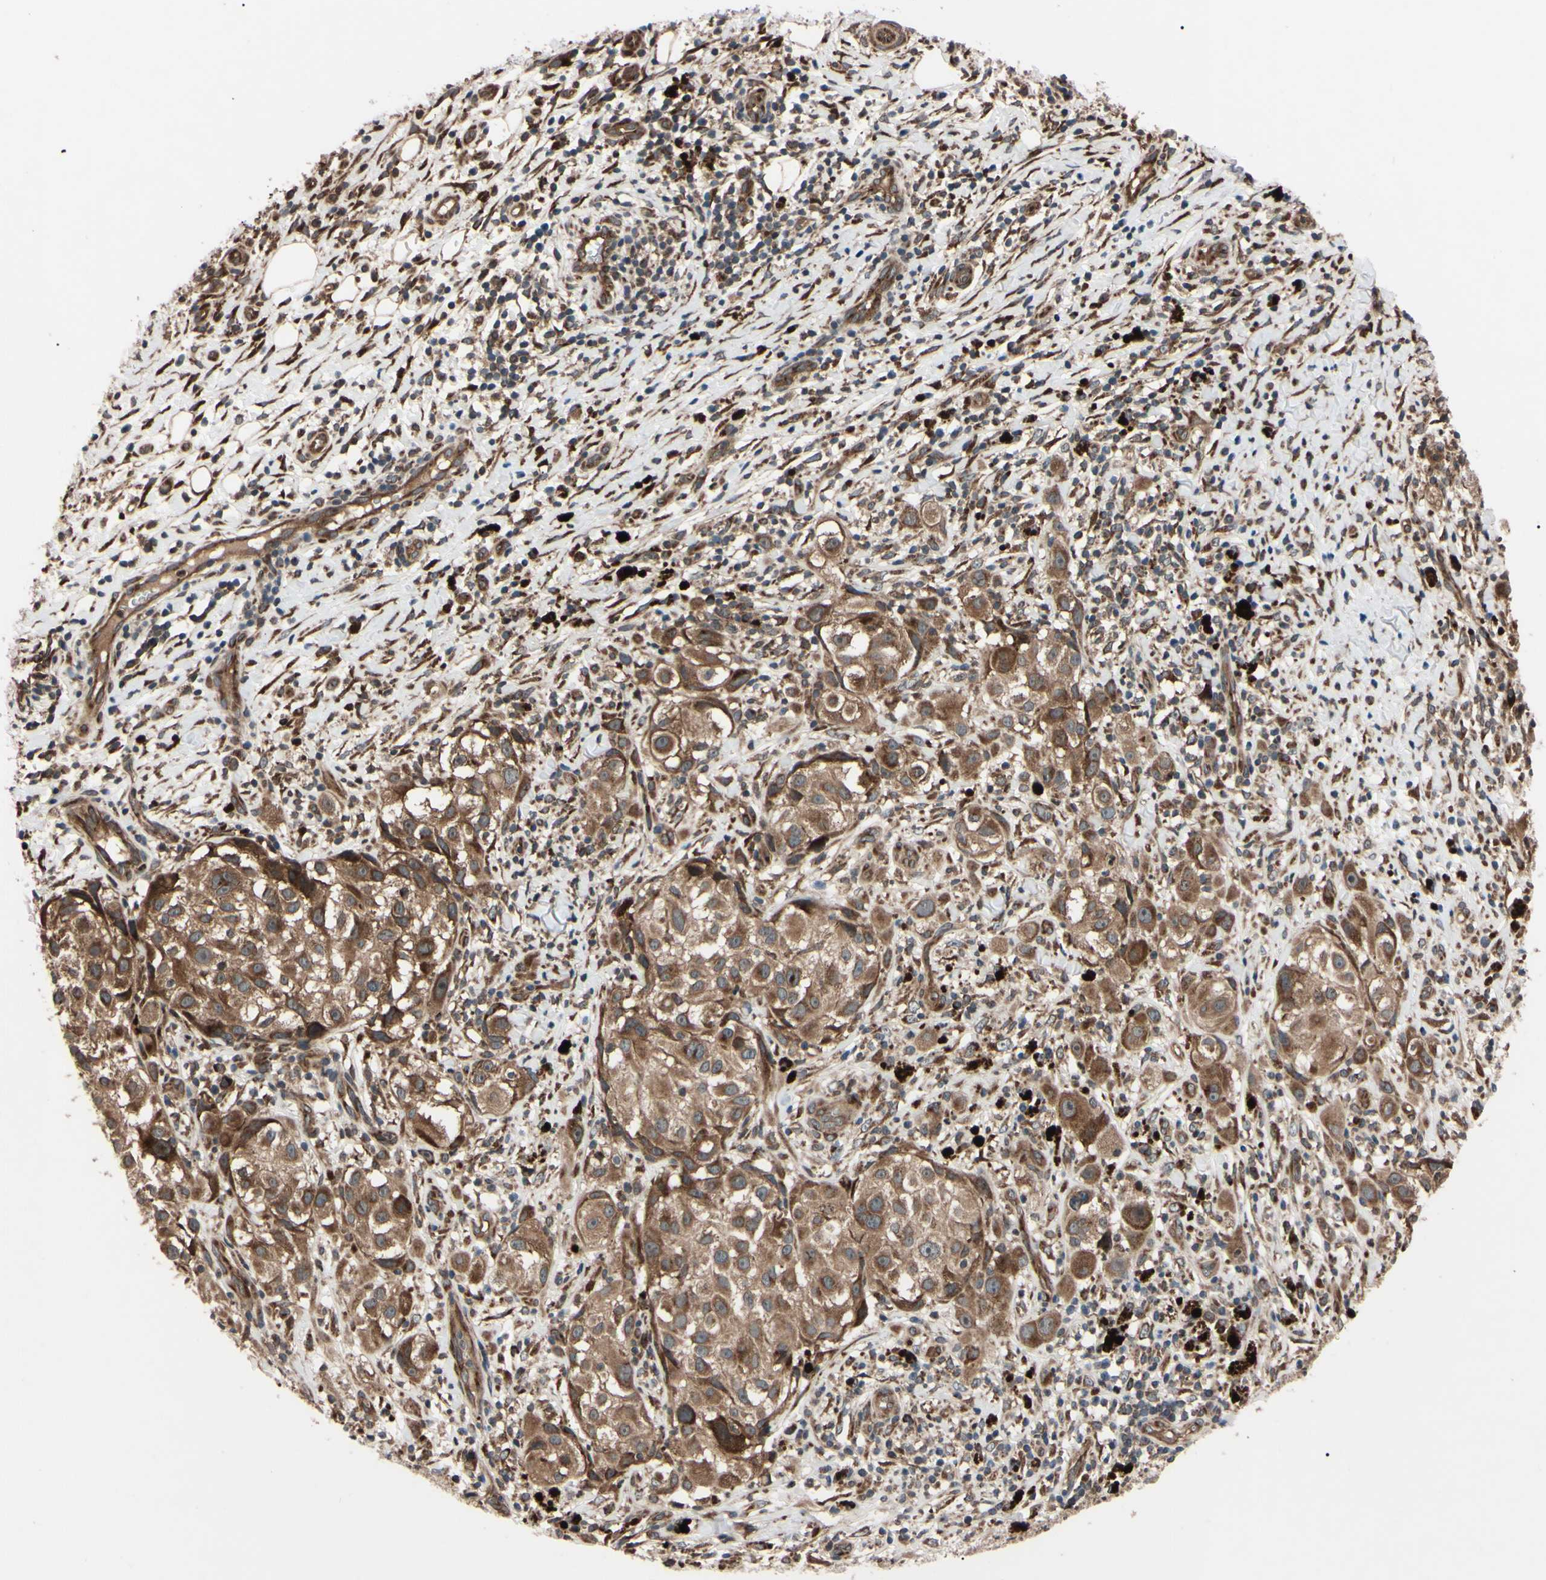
{"staining": {"intensity": "strong", "quantity": ">75%", "location": "cytoplasmic/membranous"}, "tissue": "melanoma", "cell_type": "Tumor cells", "image_type": "cancer", "snomed": [{"axis": "morphology", "description": "Necrosis, NOS"}, {"axis": "morphology", "description": "Malignant melanoma, NOS"}, {"axis": "topography", "description": "Skin"}], "caption": "DAB (3,3'-diaminobenzidine) immunohistochemical staining of malignant melanoma shows strong cytoplasmic/membranous protein expression in approximately >75% of tumor cells. The staining was performed using DAB (3,3'-diaminobenzidine) to visualize the protein expression in brown, while the nuclei were stained in blue with hematoxylin (Magnification: 20x).", "gene": "GUCY1B1", "patient": {"sex": "female", "age": 87}}